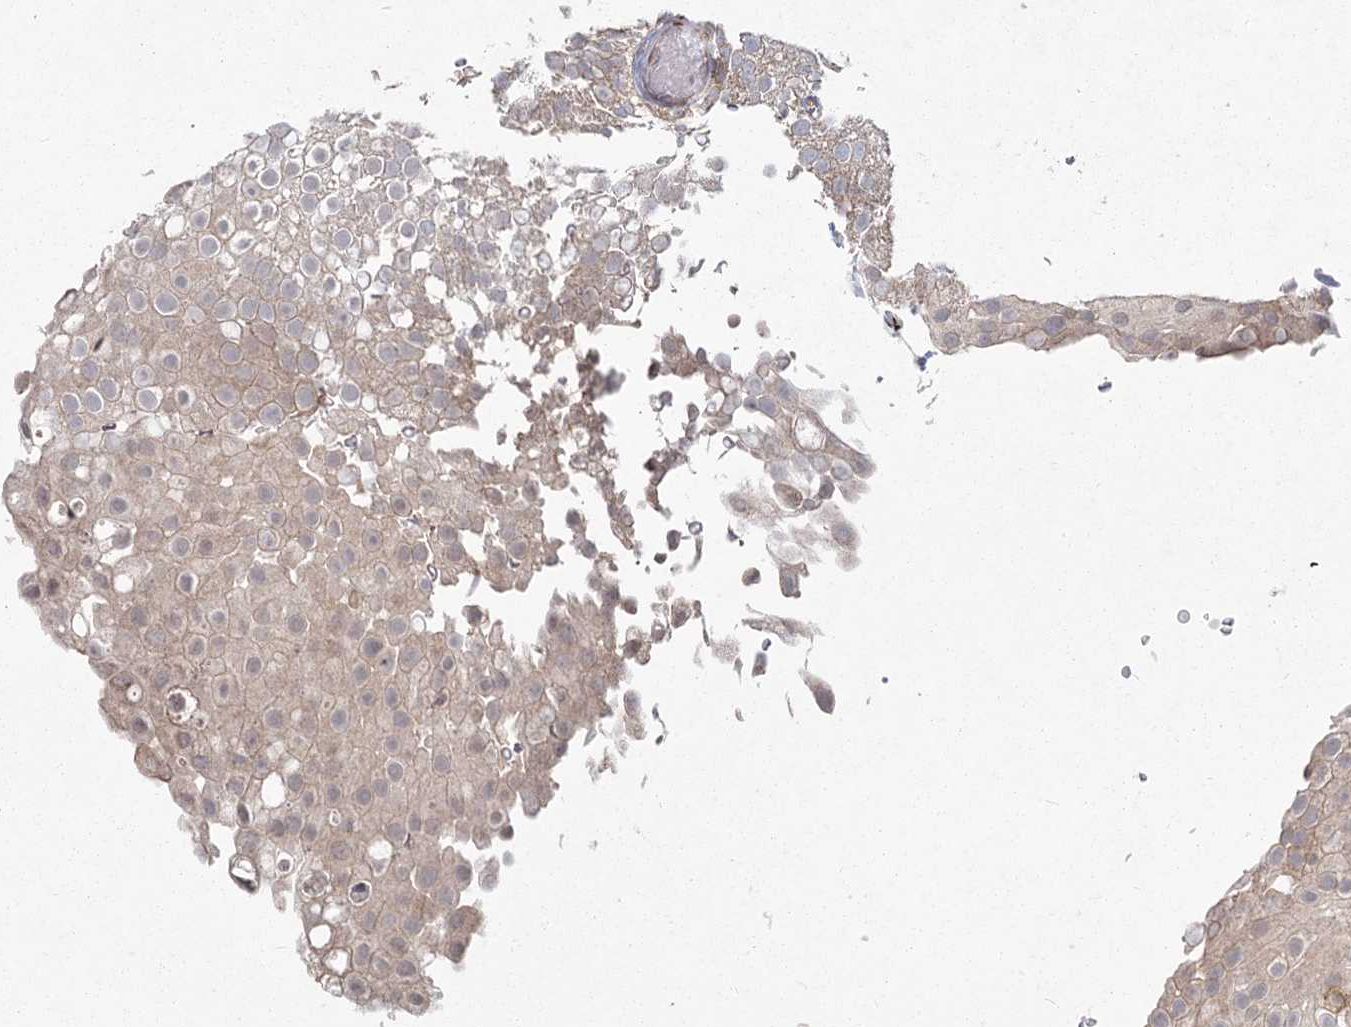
{"staining": {"intensity": "weak", "quantity": "<25%", "location": "cytoplasmic/membranous"}, "tissue": "urothelial cancer", "cell_type": "Tumor cells", "image_type": "cancer", "snomed": [{"axis": "morphology", "description": "Urothelial carcinoma, Low grade"}, {"axis": "topography", "description": "Urinary bladder"}], "caption": "Immunohistochemistry (IHC) image of neoplastic tissue: urothelial cancer stained with DAB shows no significant protein expression in tumor cells.", "gene": "AP2M1", "patient": {"sex": "male", "age": 78}}